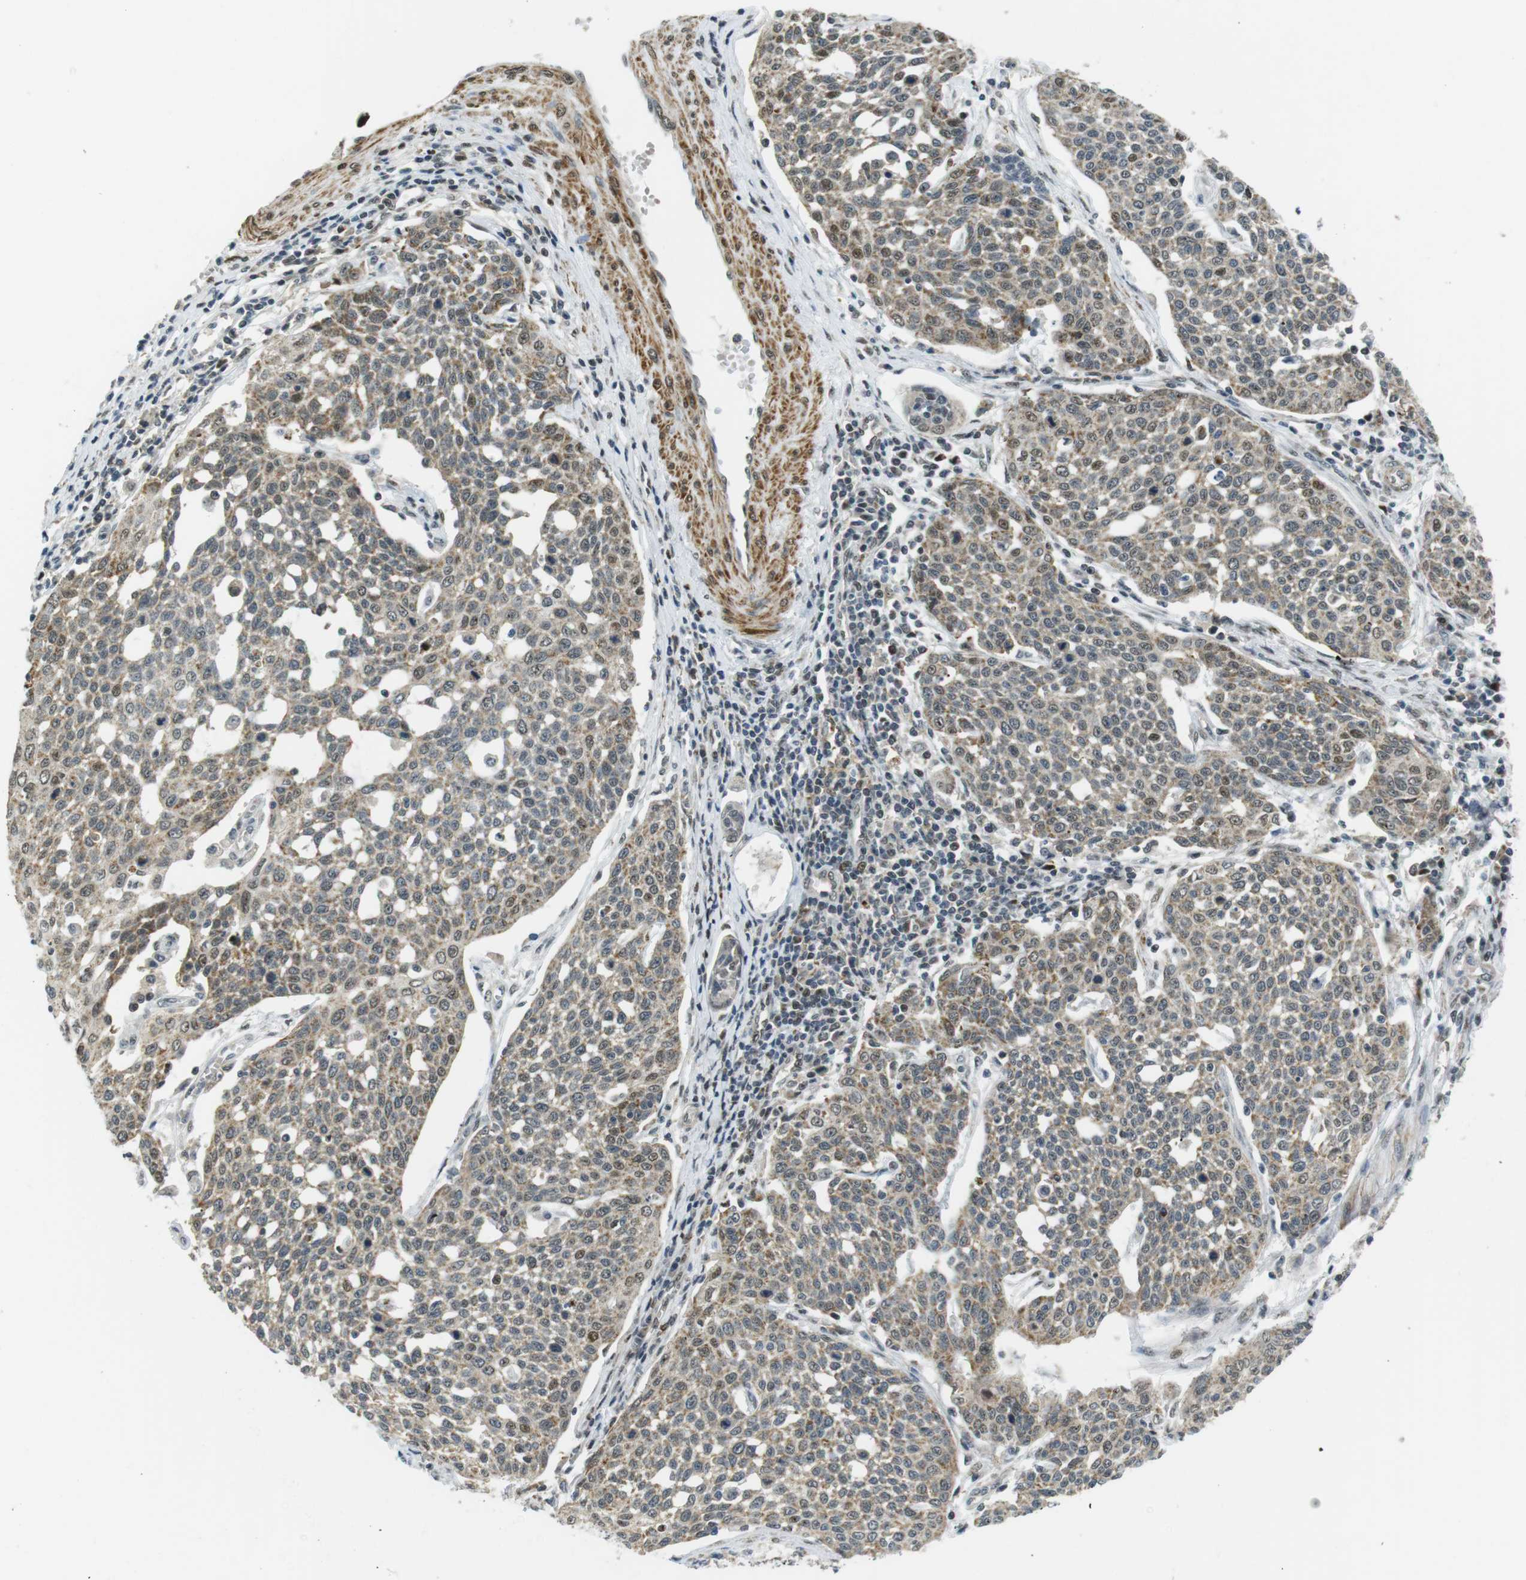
{"staining": {"intensity": "weak", "quantity": ">75%", "location": "cytoplasmic/membranous,nuclear"}, "tissue": "cervical cancer", "cell_type": "Tumor cells", "image_type": "cancer", "snomed": [{"axis": "morphology", "description": "Squamous cell carcinoma, NOS"}, {"axis": "topography", "description": "Cervix"}], "caption": "The photomicrograph demonstrates immunohistochemical staining of cervical cancer (squamous cell carcinoma). There is weak cytoplasmic/membranous and nuclear staining is identified in about >75% of tumor cells.", "gene": "USP7", "patient": {"sex": "female", "age": 34}}